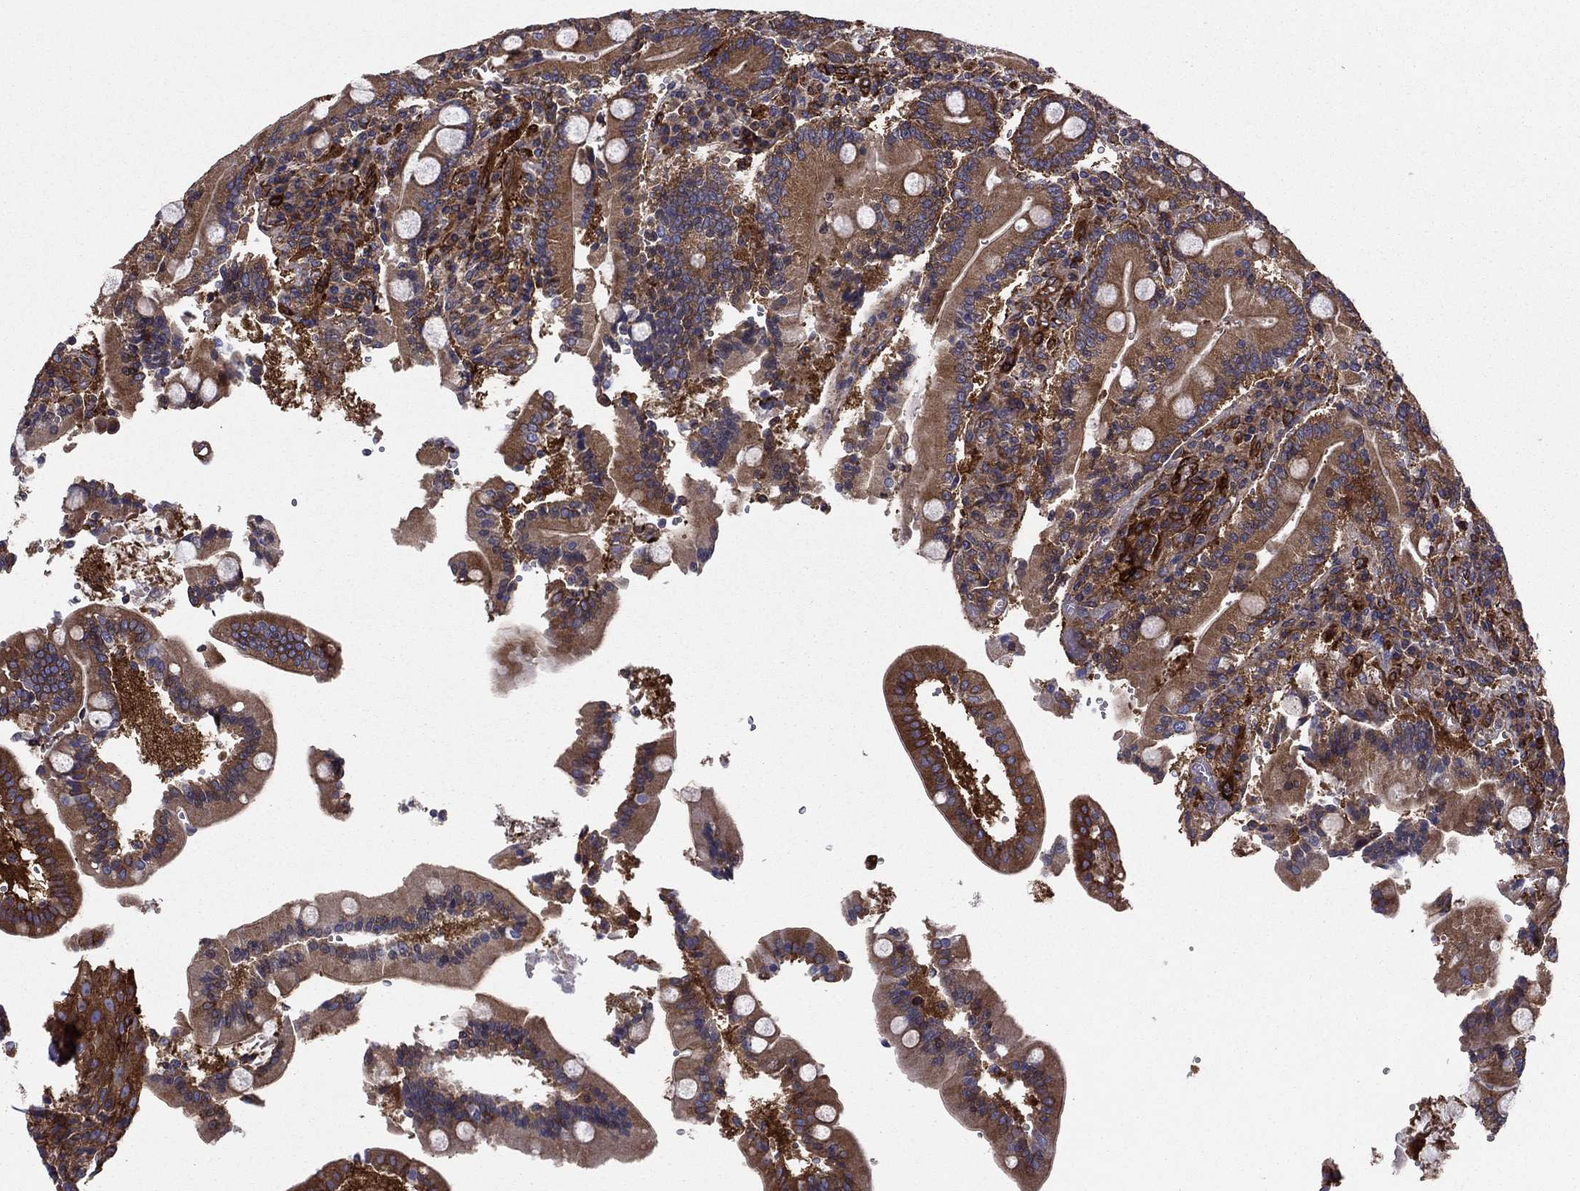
{"staining": {"intensity": "strong", "quantity": "<25%", "location": "cytoplasmic/membranous"}, "tissue": "duodenum", "cell_type": "Glandular cells", "image_type": "normal", "snomed": [{"axis": "morphology", "description": "Normal tissue, NOS"}, {"axis": "topography", "description": "Duodenum"}], "caption": "An immunohistochemistry (IHC) micrograph of unremarkable tissue is shown. Protein staining in brown highlights strong cytoplasmic/membranous positivity in duodenum within glandular cells.", "gene": "EHBP1L1", "patient": {"sex": "female", "age": 62}}